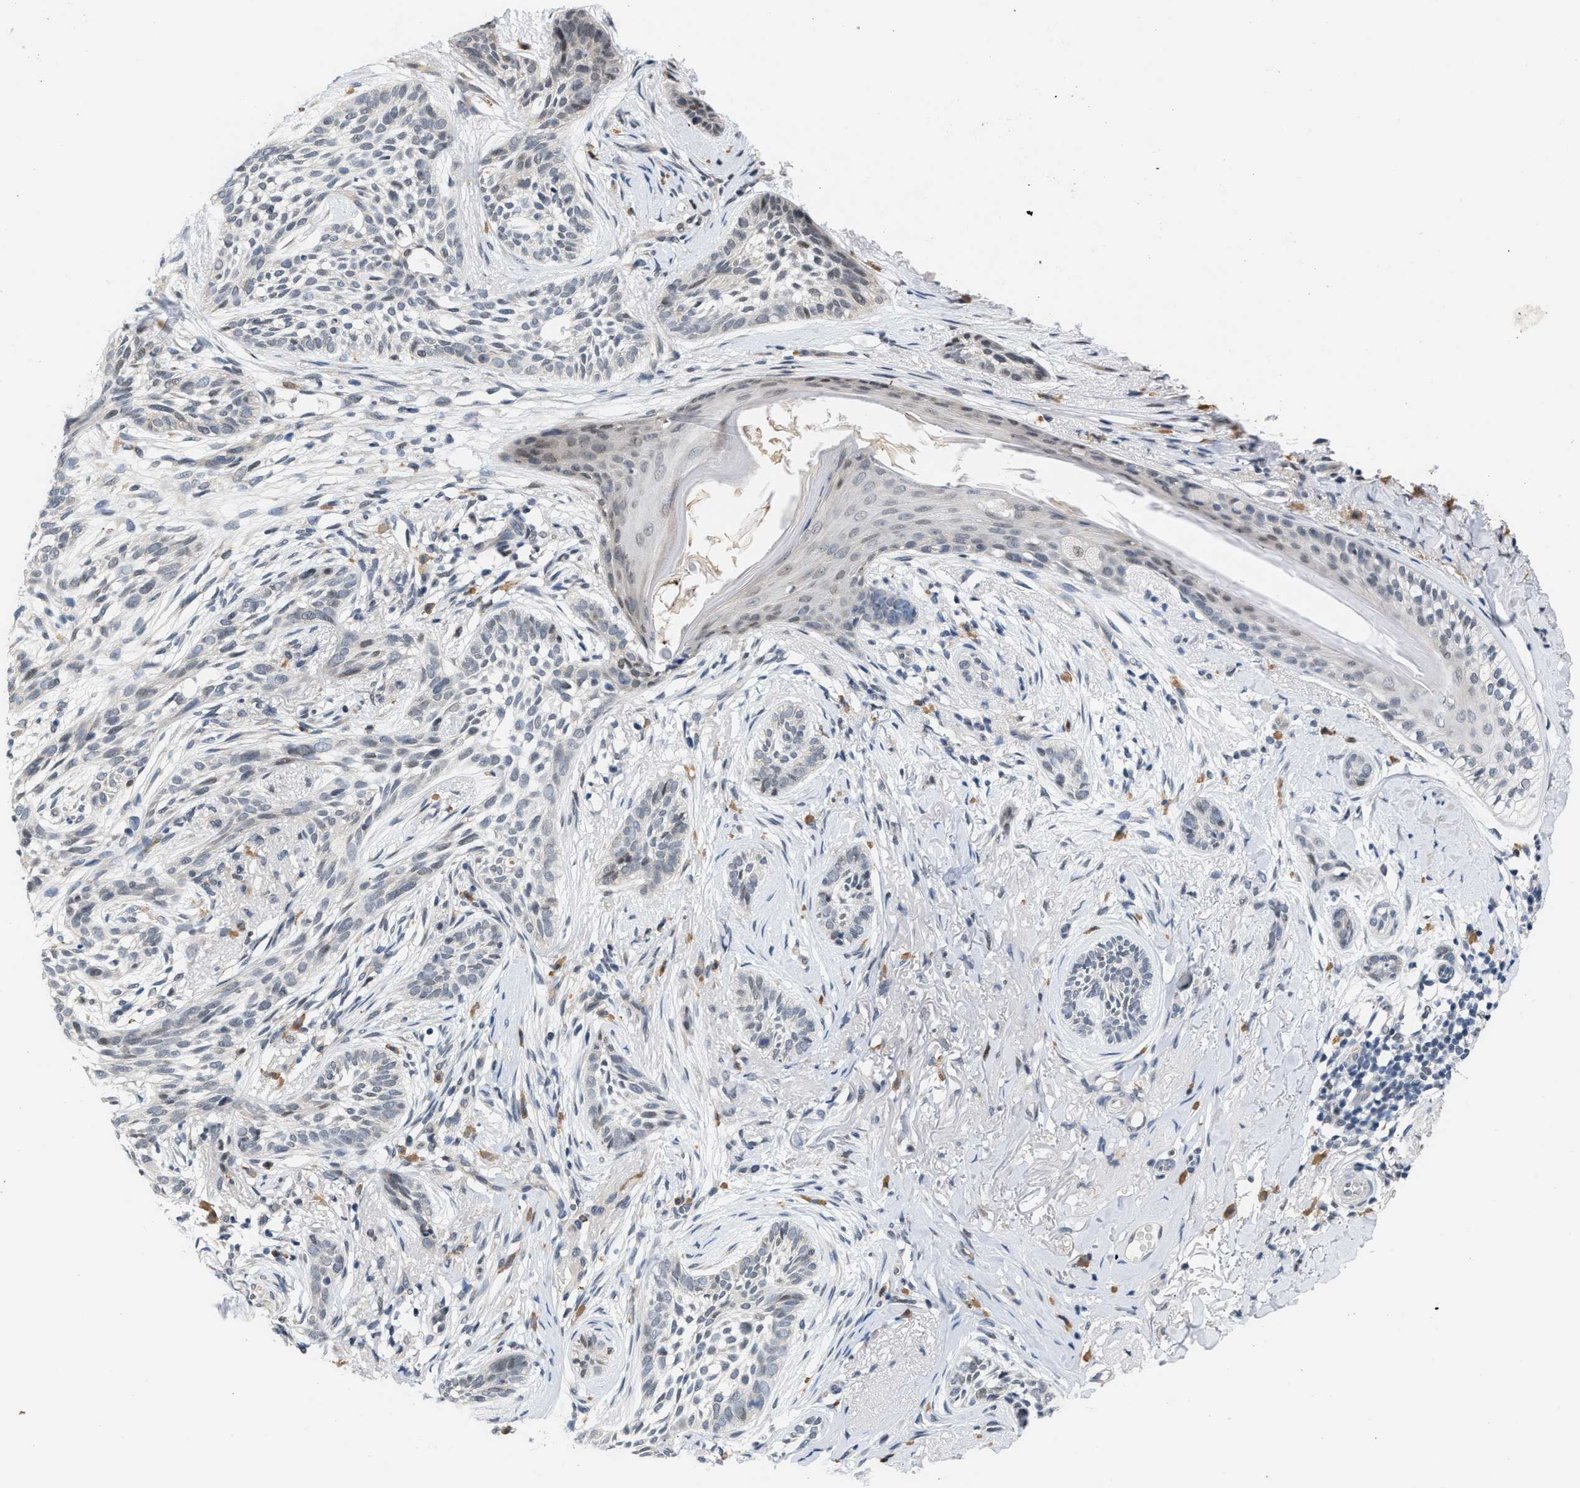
{"staining": {"intensity": "negative", "quantity": "none", "location": "none"}, "tissue": "skin cancer", "cell_type": "Tumor cells", "image_type": "cancer", "snomed": [{"axis": "morphology", "description": "Basal cell carcinoma"}, {"axis": "topography", "description": "Skin"}], "caption": "The photomicrograph shows no staining of tumor cells in skin cancer.", "gene": "TXNRD3", "patient": {"sex": "female", "age": 88}}